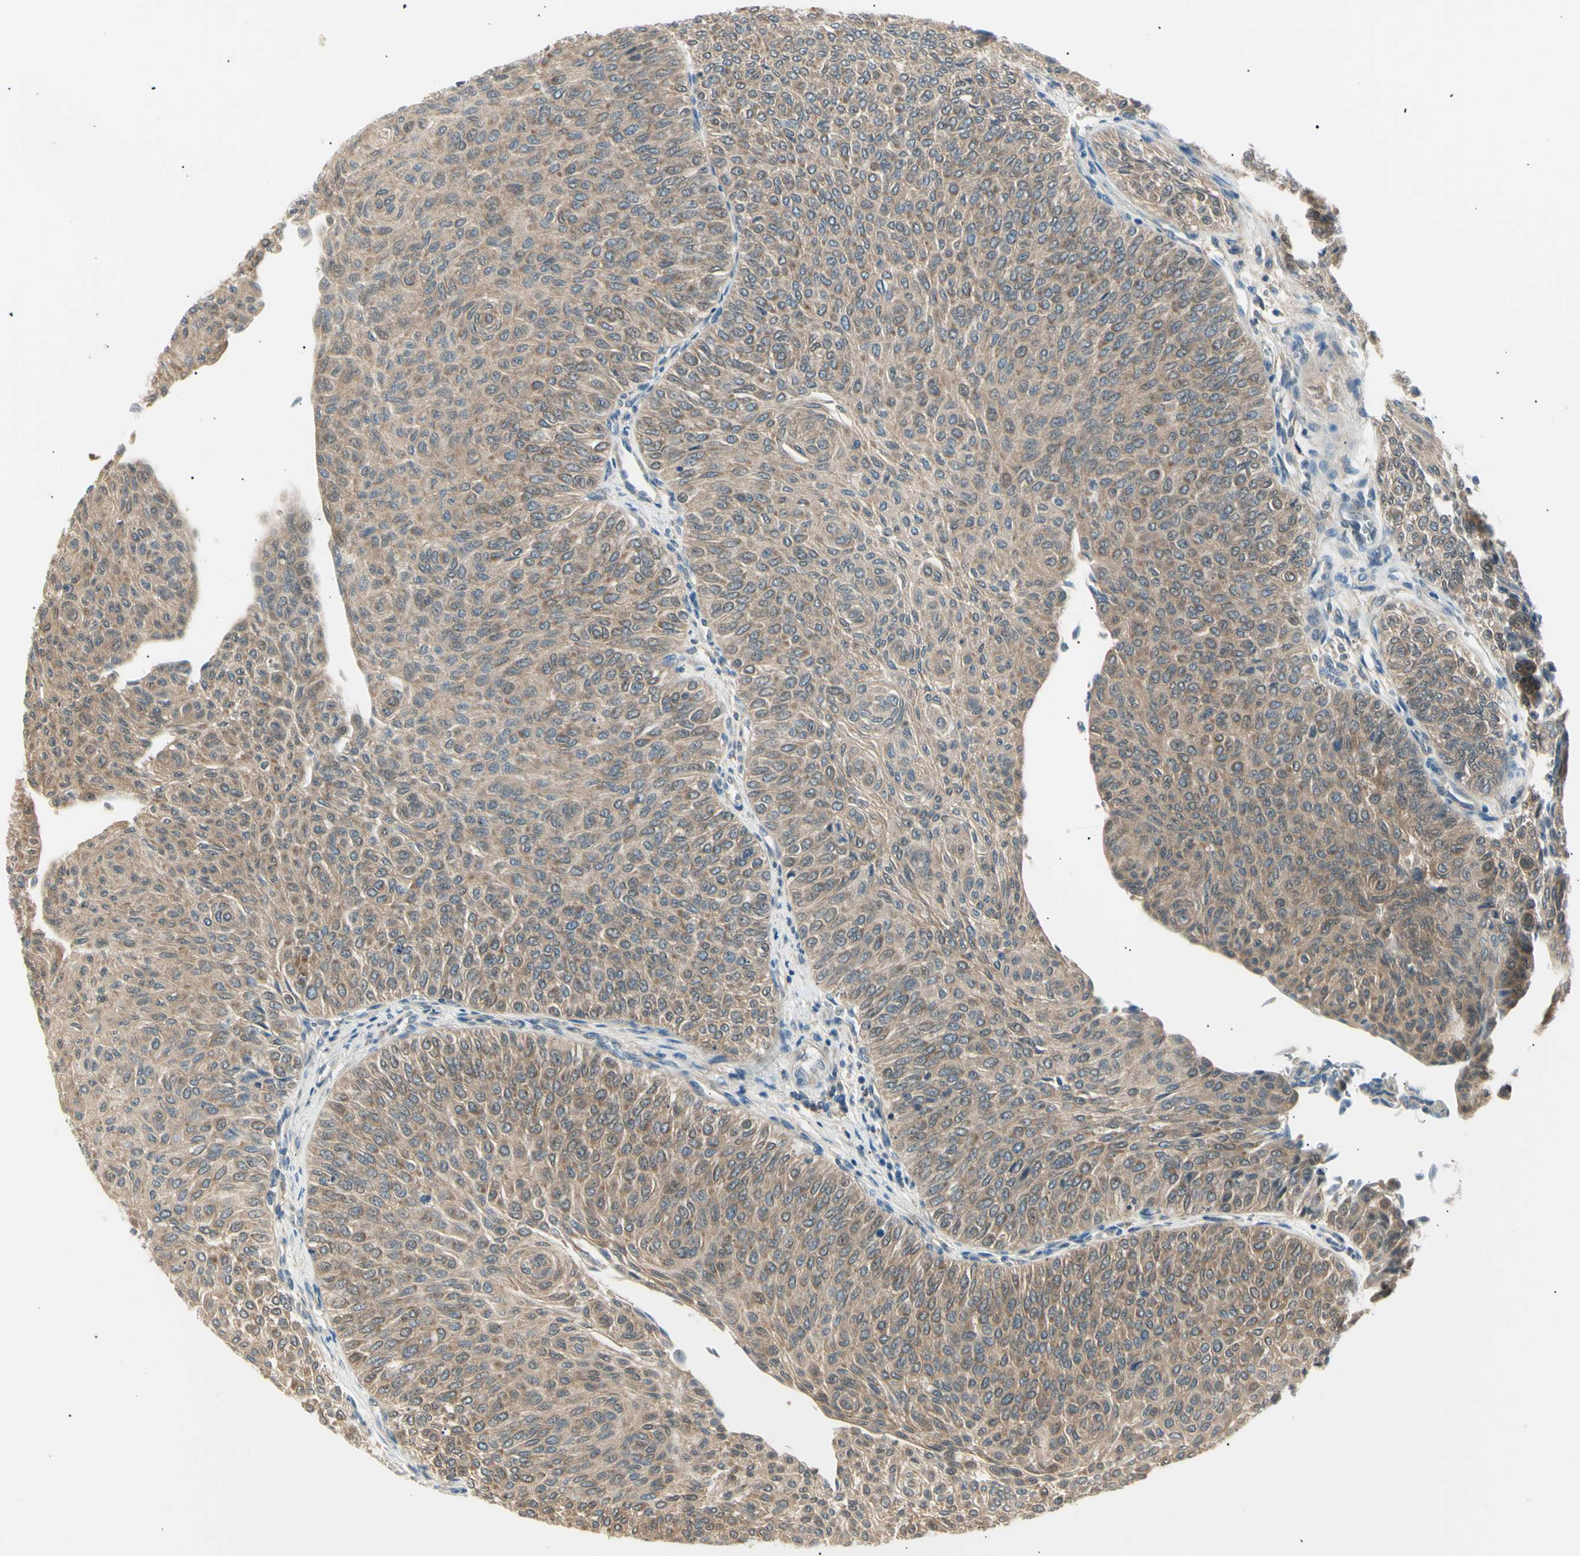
{"staining": {"intensity": "moderate", "quantity": ">75%", "location": "cytoplasmic/membranous"}, "tissue": "urothelial cancer", "cell_type": "Tumor cells", "image_type": "cancer", "snomed": [{"axis": "morphology", "description": "Urothelial carcinoma, Low grade"}, {"axis": "topography", "description": "Urinary bladder"}], "caption": "Urothelial cancer tissue displays moderate cytoplasmic/membranous positivity in about >75% of tumor cells, visualized by immunohistochemistry. Nuclei are stained in blue.", "gene": "LHPP", "patient": {"sex": "male", "age": 78}}